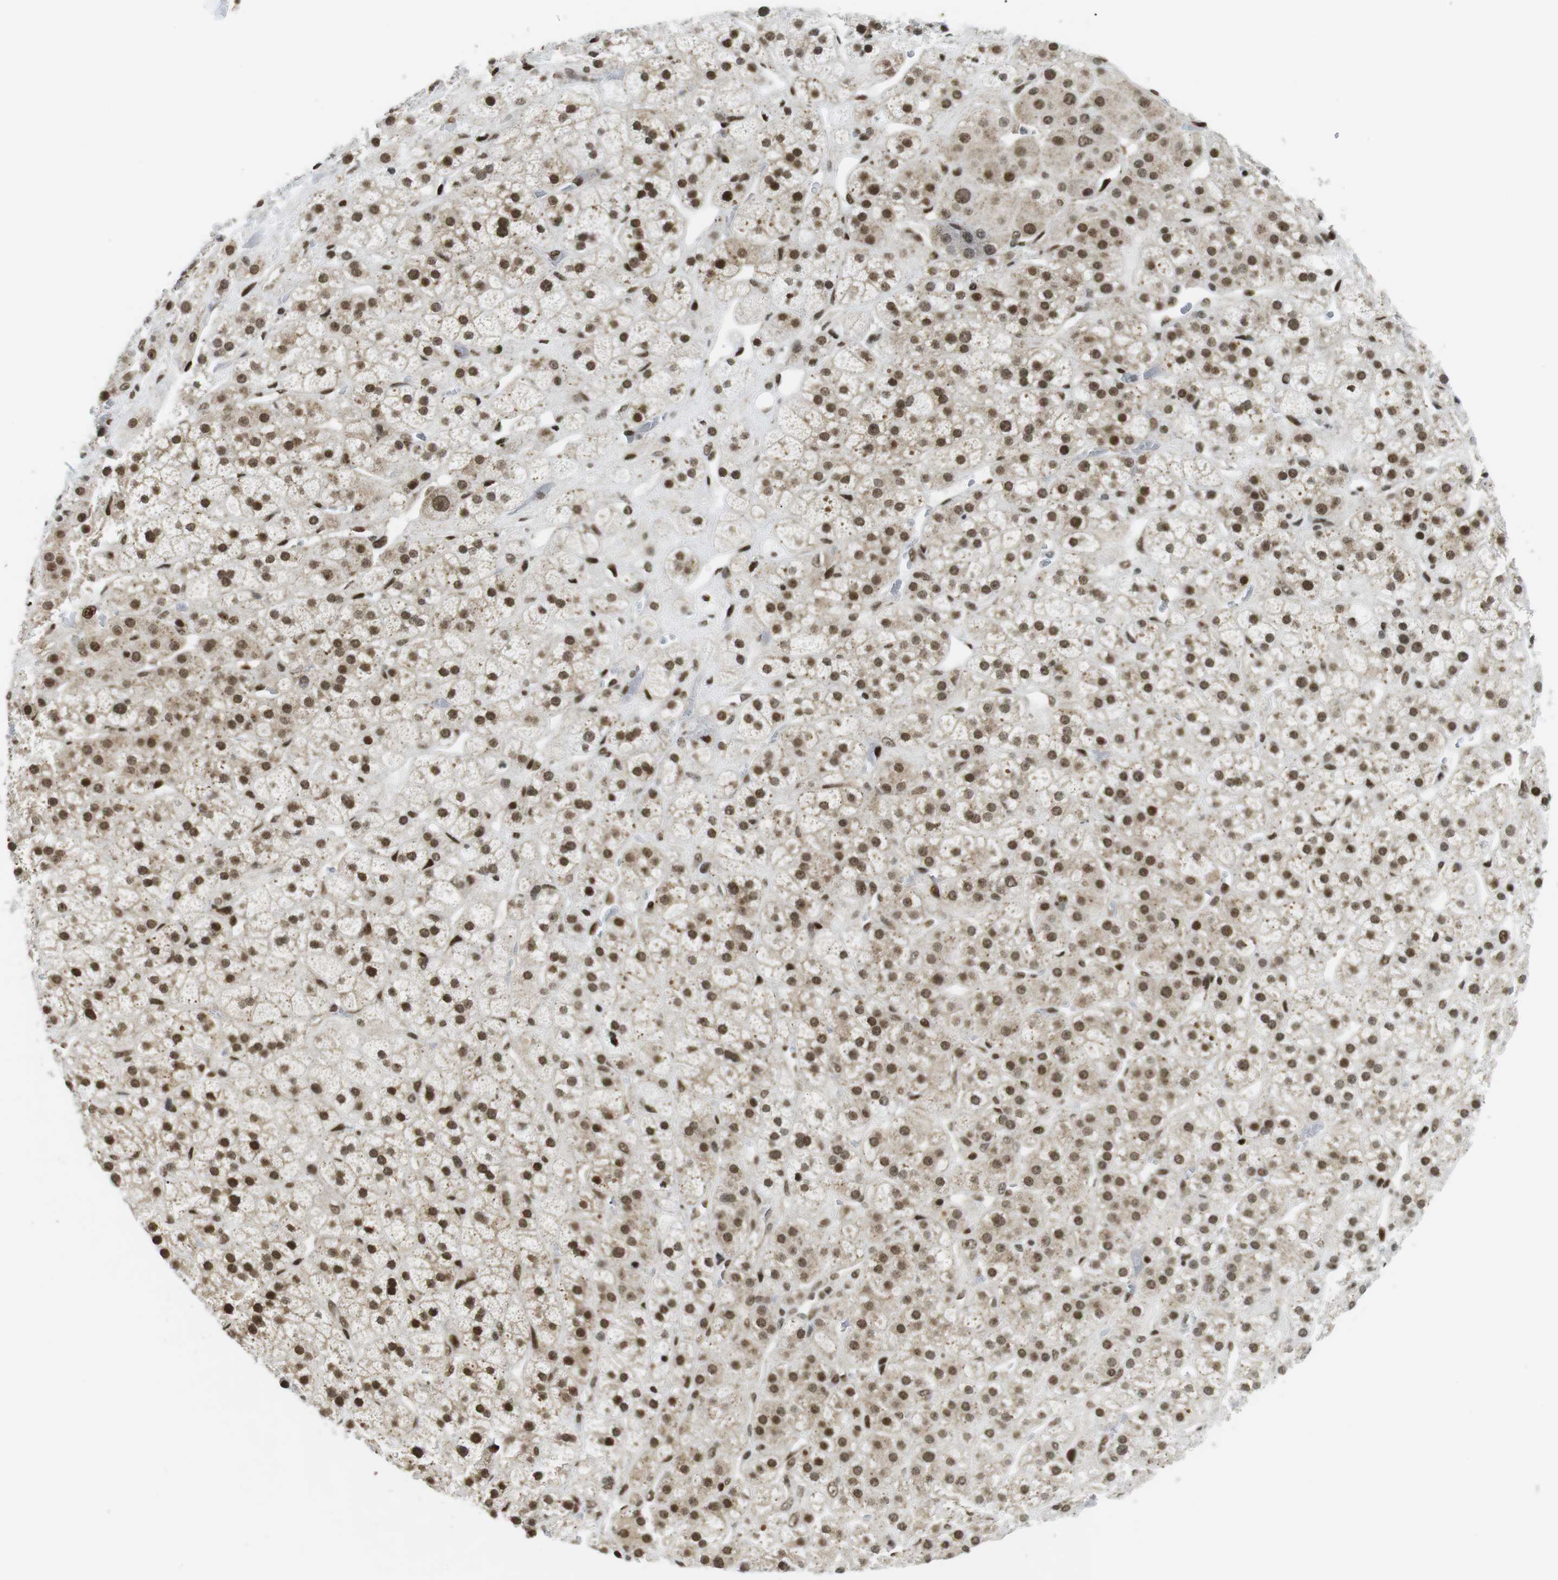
{"staining": {"intensity": "strong", "quantity": ">75%", "location": "cytoplasmic/membranous,nuclear"}, "tissue": "adrenal gland", "cell_type": "Glandular cells", "image_type": "normal", "snomed": [{"axis": "morphology", "description": "Normal tissue, NOS"}, {"axis": "topography", "description": "Adrenal gland"}], "caption": "Immunohistochemistry of benign human adrenal gland shows high levels of strong cytoplasmic/membranous,nuclear staining in approximately >75% of glandular cells.", "gene": "CDC27", "patient": {"sex": "male", "age": 56}}